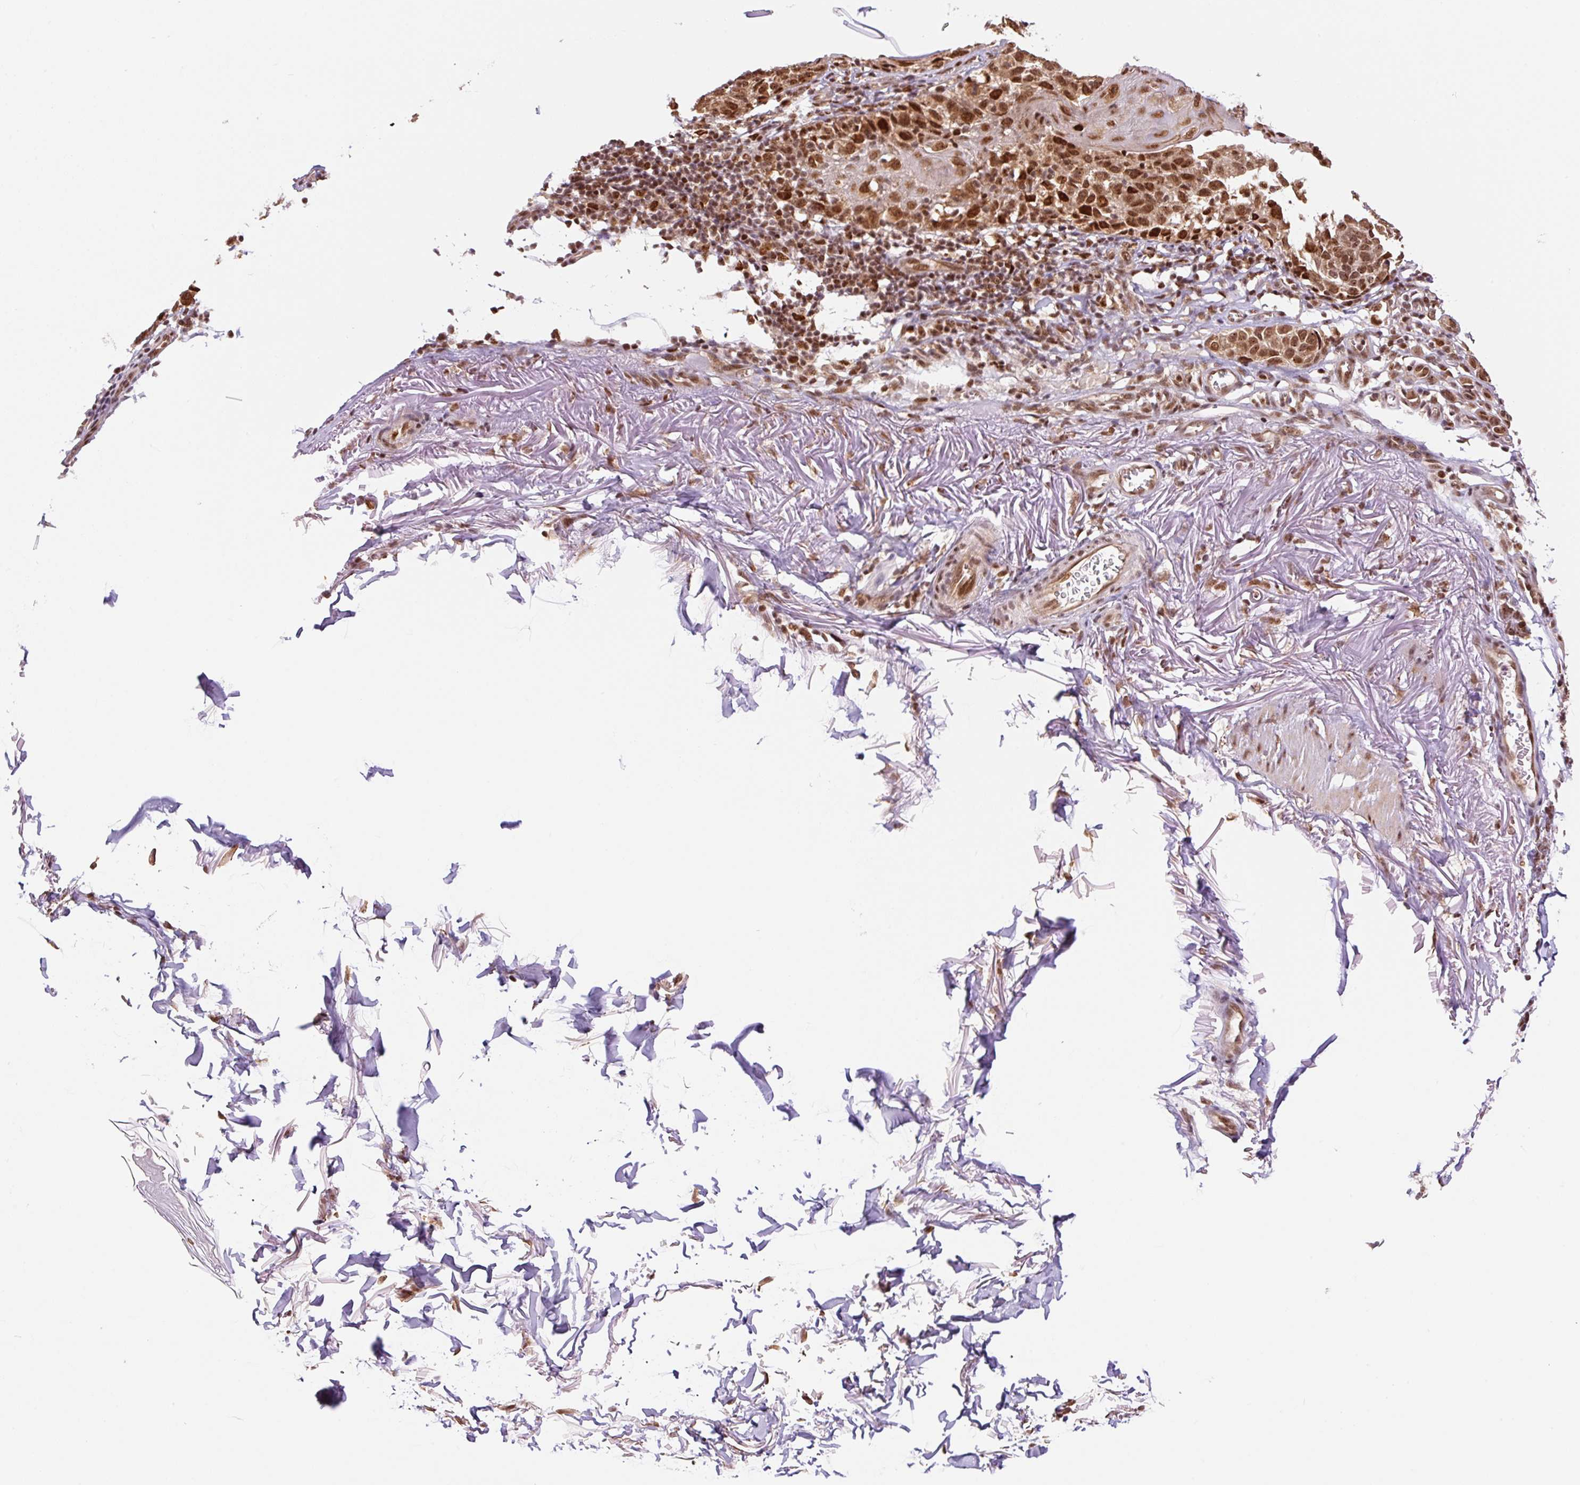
{"staining": {"intensity": "moderate", "quantity": ">75%", "location": "nuclear"}, "tissue": "melanoma", "cell_type": "Tumor cells", "image_type": "cancer", "snomed": [{"axis": "morphology", "description": "Malignant melanoma, NOS"}, {"axis": "topography", "description": "Skin"}], "caption": "An immunohistochemistry histopathology image of neoplastic tissue is shown. Protein staining in brown labels moderate nuclear positivity in malignant melanoma within tumor cells. (DAB (3,3'-diaminobenzidine) IHC with brightfield microscopy, high magnification).", "gene": "INTS8", "patient": {"sex": "male", "age": 73}}